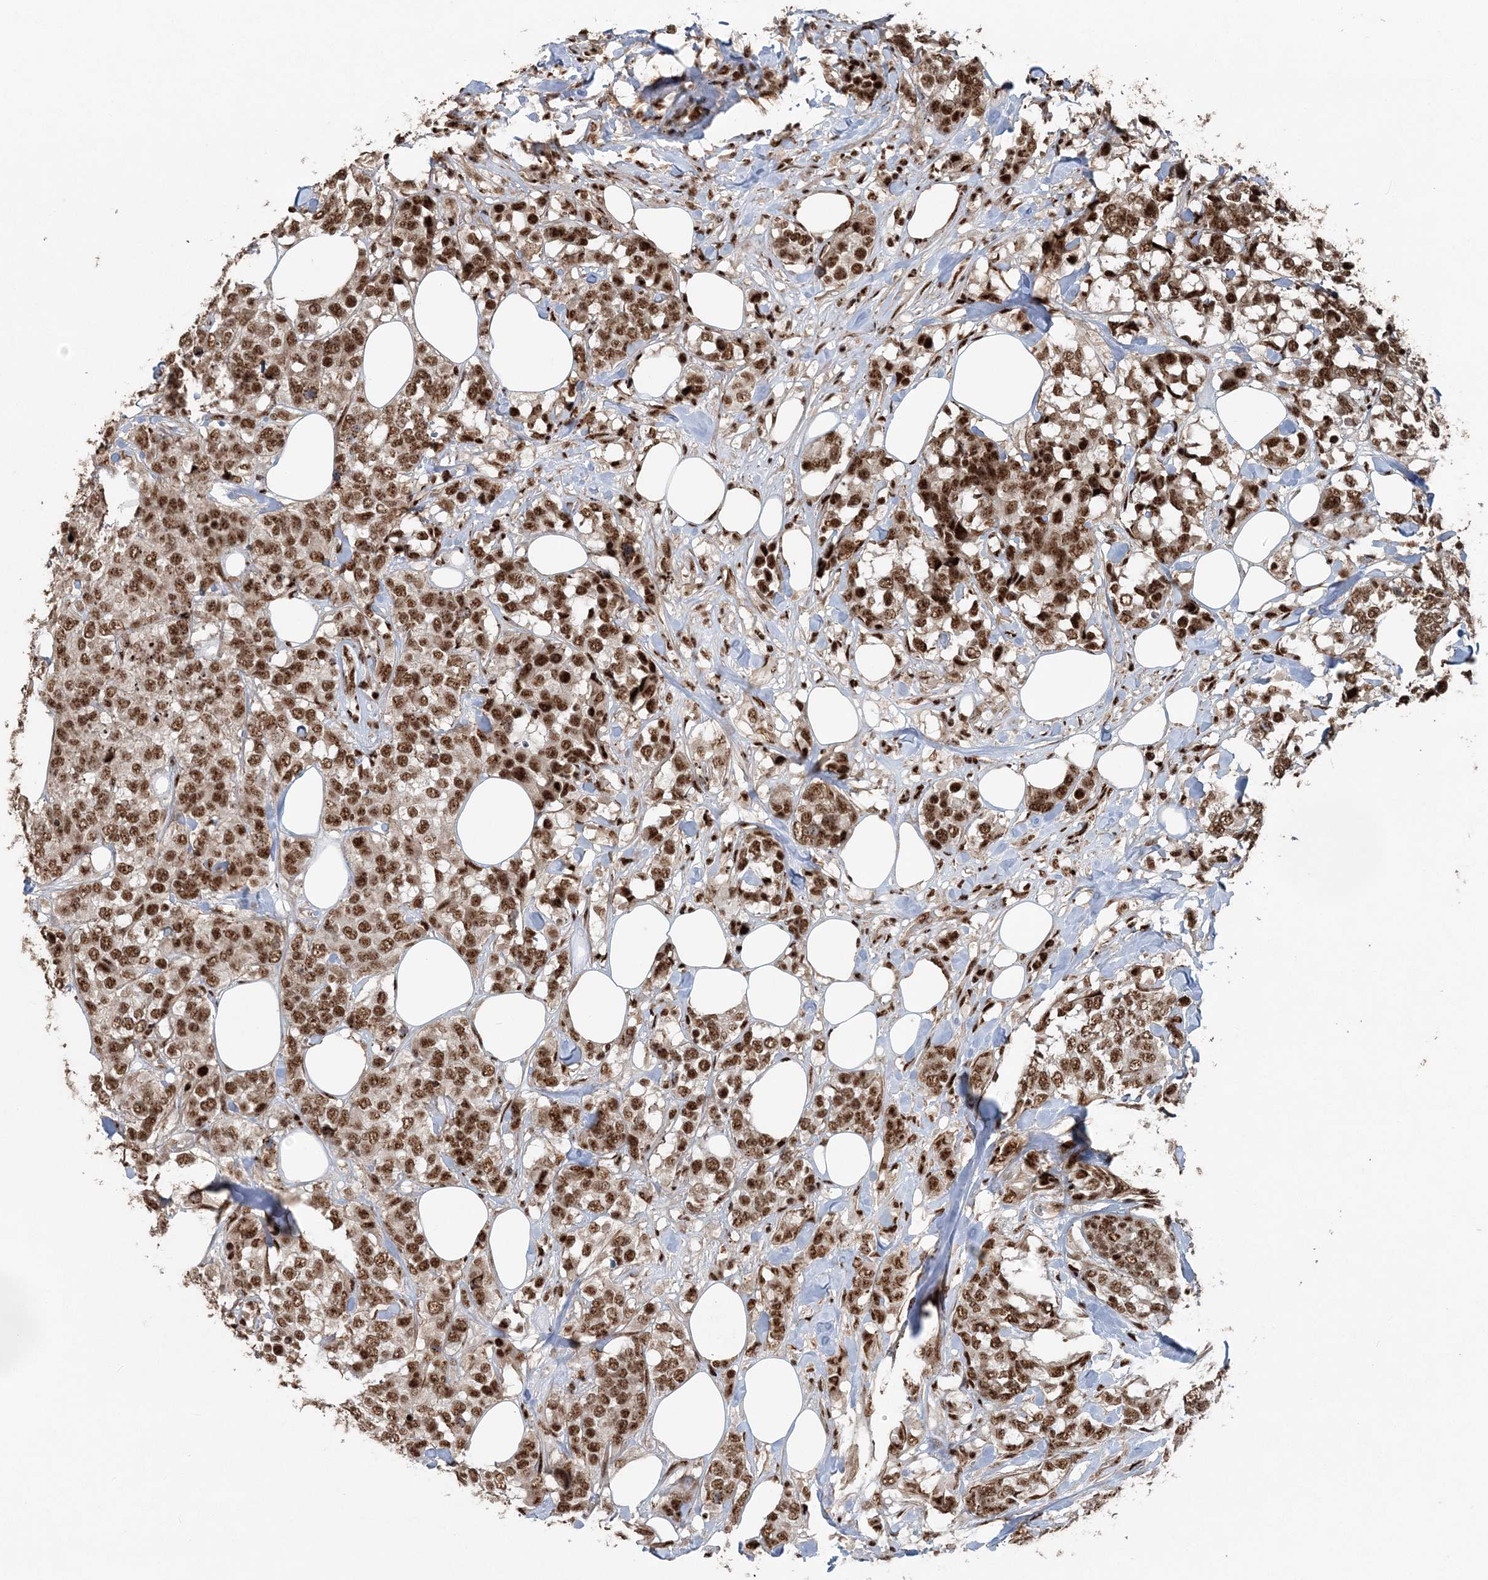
{"staining": {"intensity": "strong", "quantity": ">75%", "location": "nuclear"}, "tissue": "breast cancer", "cell_type": "Tumor cells", "image_type": "cancer", "snomed": [{"axis": "morphology", "description": "Lobular carcinoma"}, {"axis": "topography", "description": "Breast"}], "caption": "A high-resolution histopathology image shows immunohistochemistry staining of lobular carcinoma (breast), which shows strong nuclear expression in about >75% of tumor cells. Immunohistochemistry stains the protein in brown and the nuclei are stained blue.", "gene": "EXOSC8", "patient": {"sex": "female", "age": 59}}